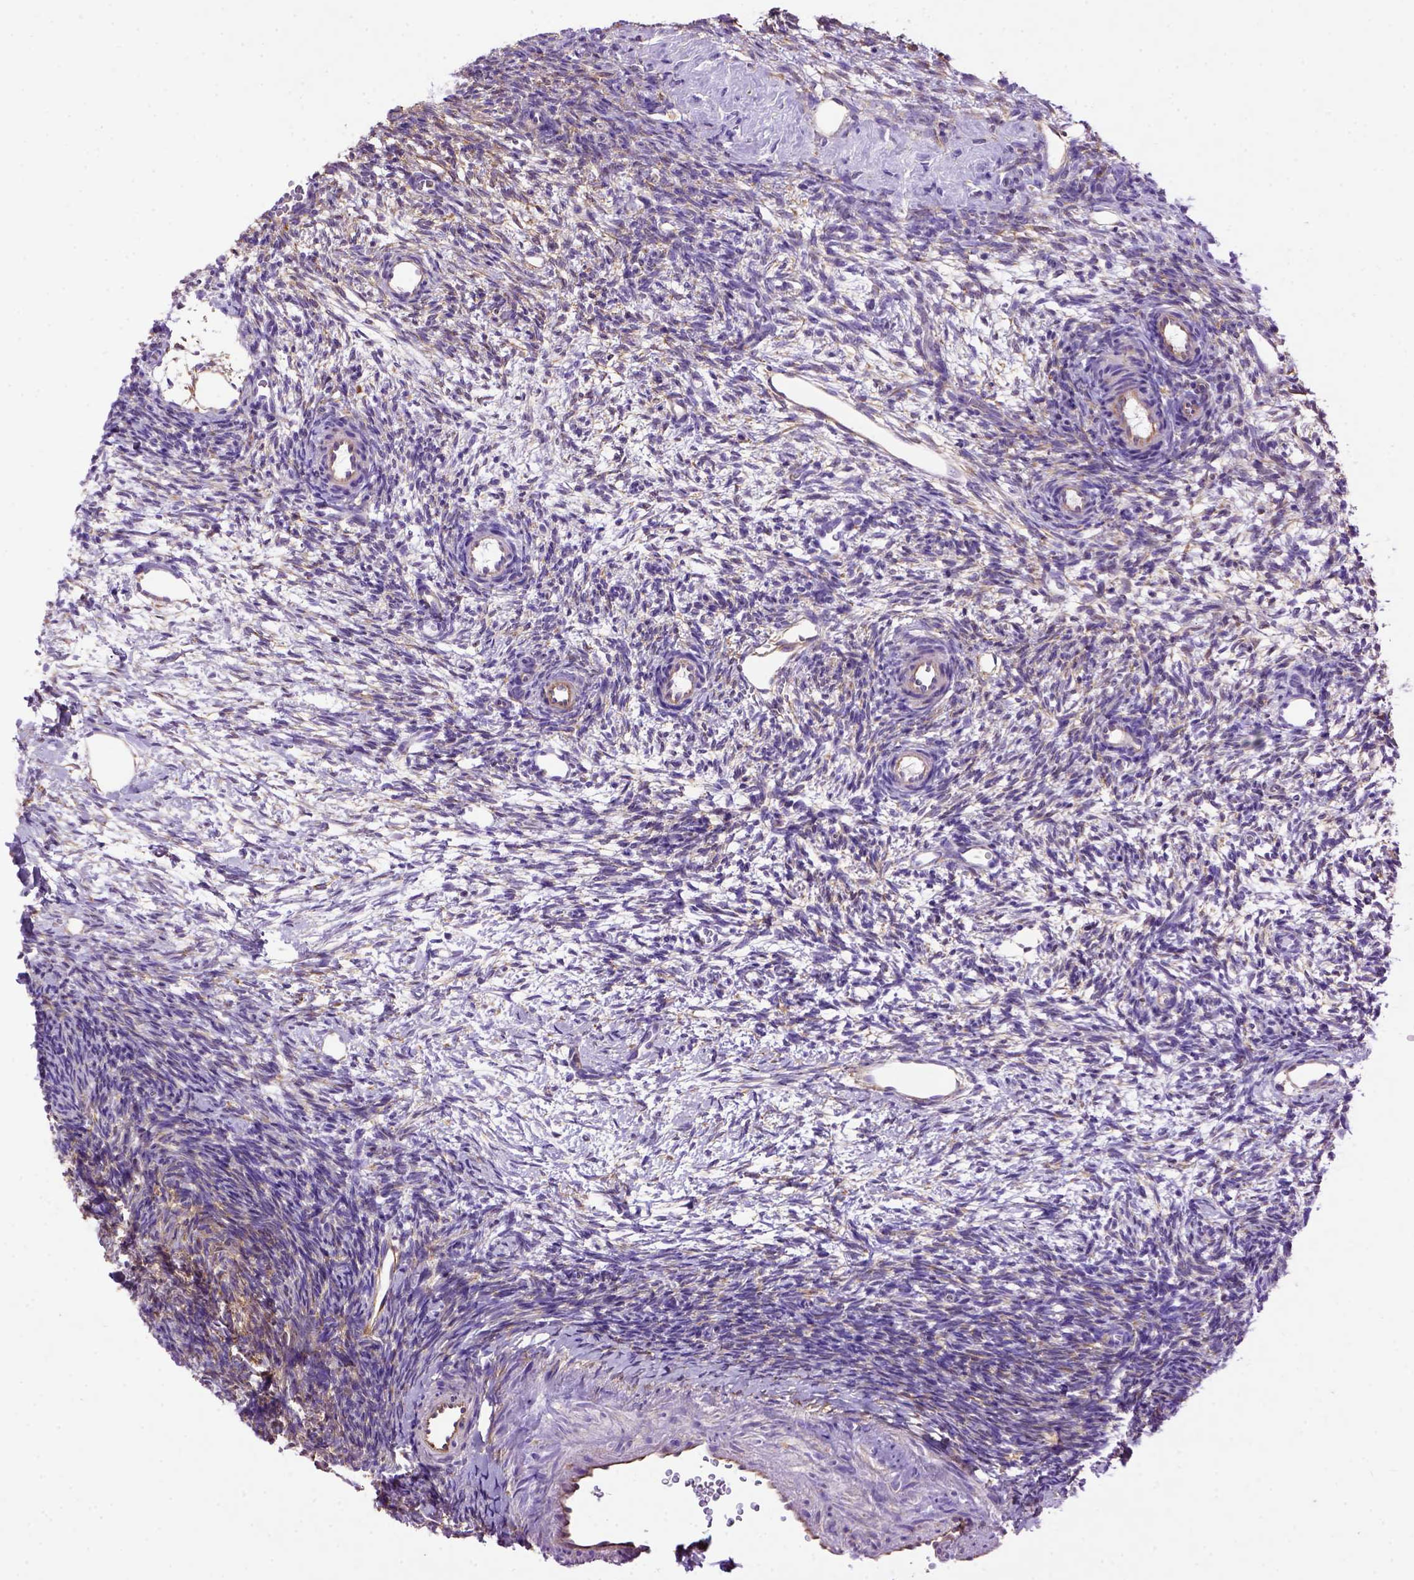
{"staining": {"intensity": "moderate", "quantity": "25%-75%", "location": "cytoplasmic/membranous"}, "tissue": "ovary", "cell_type": "Ovarian stroma cells", "image_type": "normal", "snomed": [{"axis": "morphology", "description": "Normal tissue, NOS"}, {"axis": "topography", "description": "Ovary"}], "caption": "An image showing moderate cytoplasmic/membranous positivity in approximately 25%-75% of ovarian stroma cells in normal ovary, as visualized by brown immunohistochemical staining.", "gene": "MVP", "patient": {"sex": "female", "age": 34}}